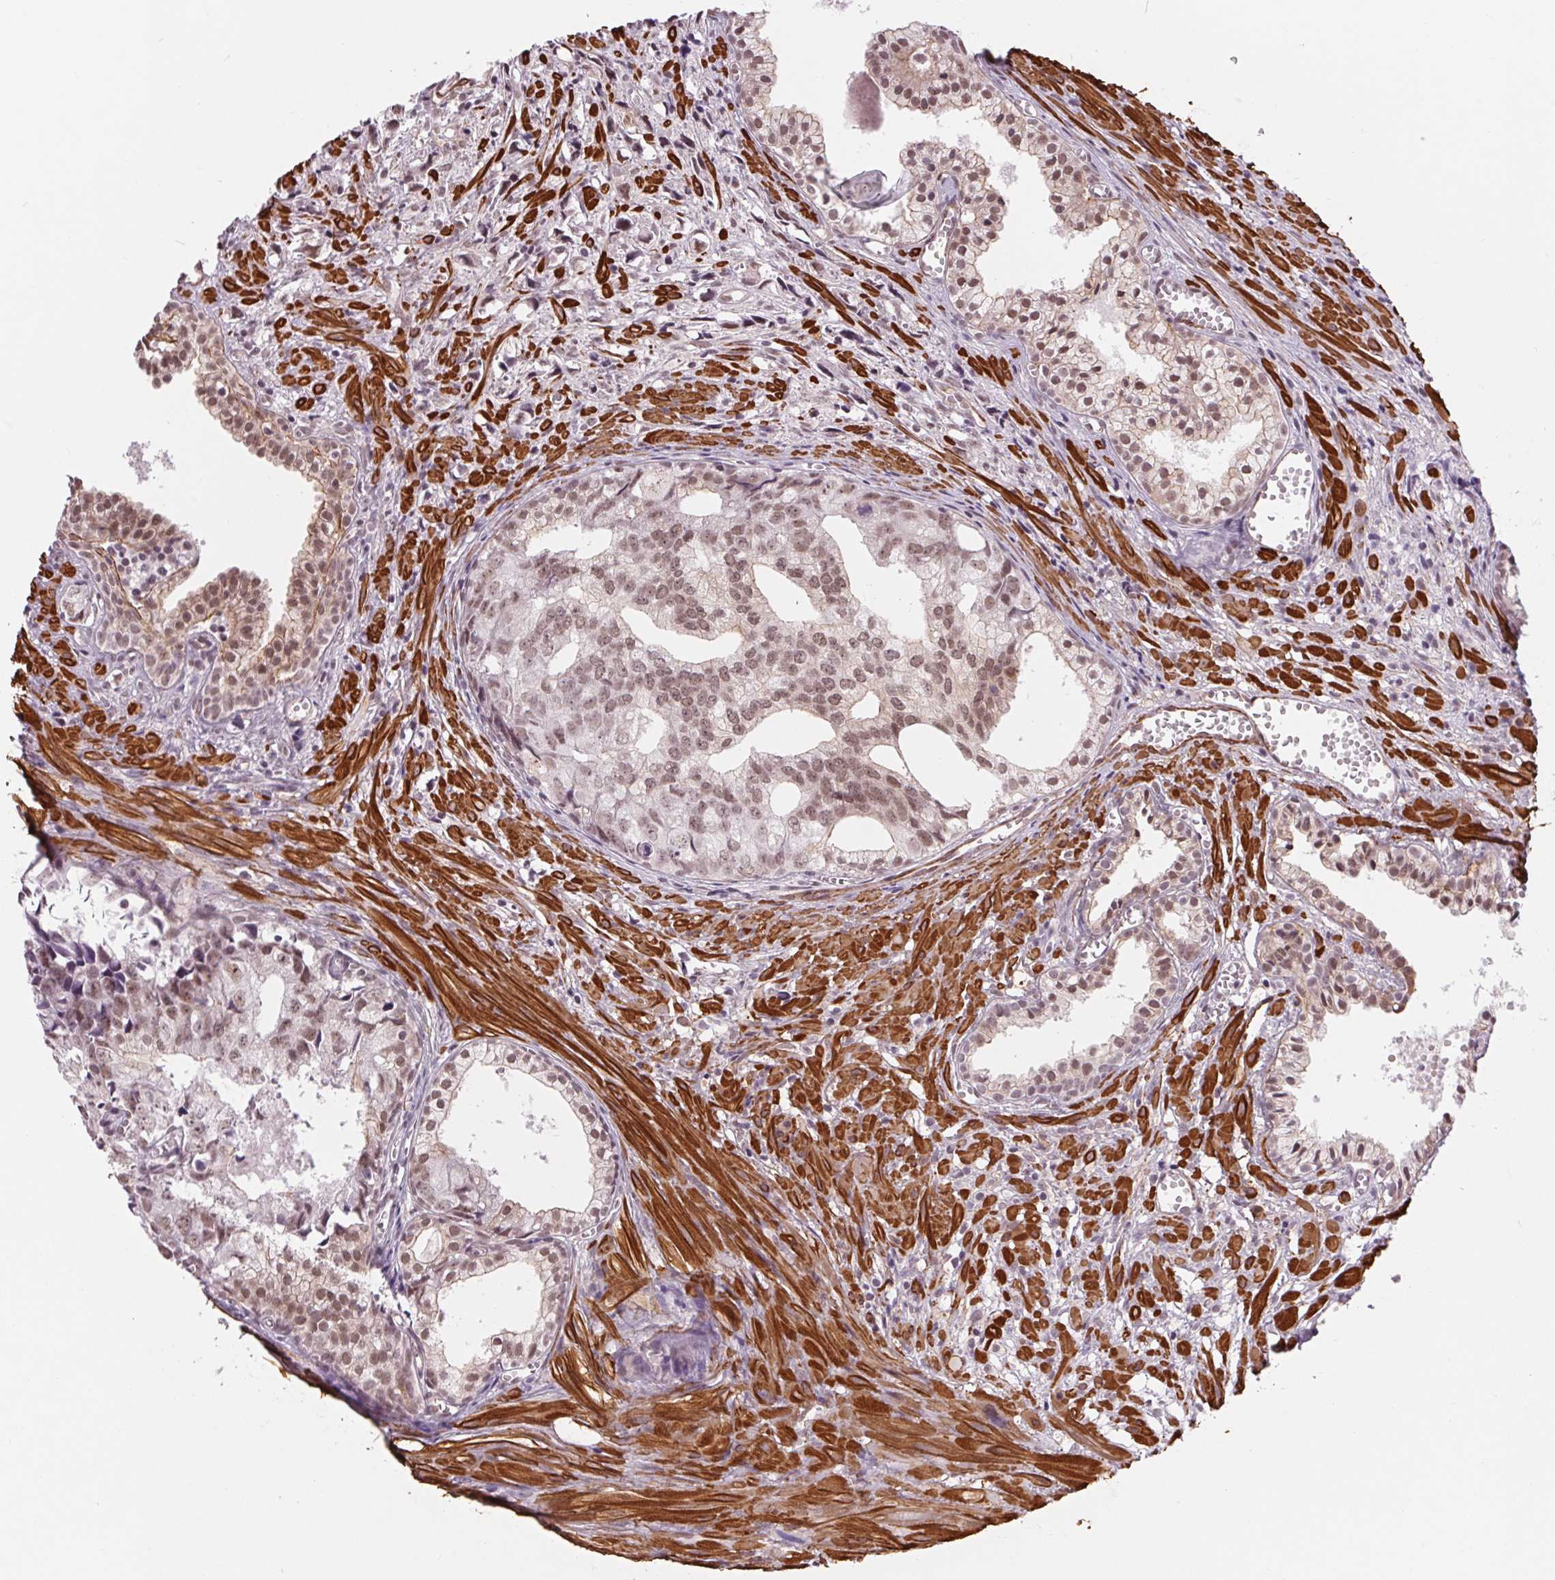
{"staining": {"intensity": "moderate", "quantity": ">75%", "location": "nuclear"}, "tissue": "prostate cancer", "cell_type": "Tumor cells", "image_type": "cancer", "snomed": [{"axis": "morphology", "description": "Adenocarcinoma, High grade"}, {"axis": "topography", "description": "Prostate"}], "caption": "IHC staining of prostate adenocarcinoma (high-grade), which displays medium levels of moderate nuclear staining in about >75% of tumor cells indicating moderate nuclear protein expression. The staining was performed using DAB (3,3'-diaminobenzidine) (brown) for protein detection and nuclei were counterstained in hematoxylin (blue).", "gene": "BCAT1", "patient": {"sex": "male", "age": 58}}